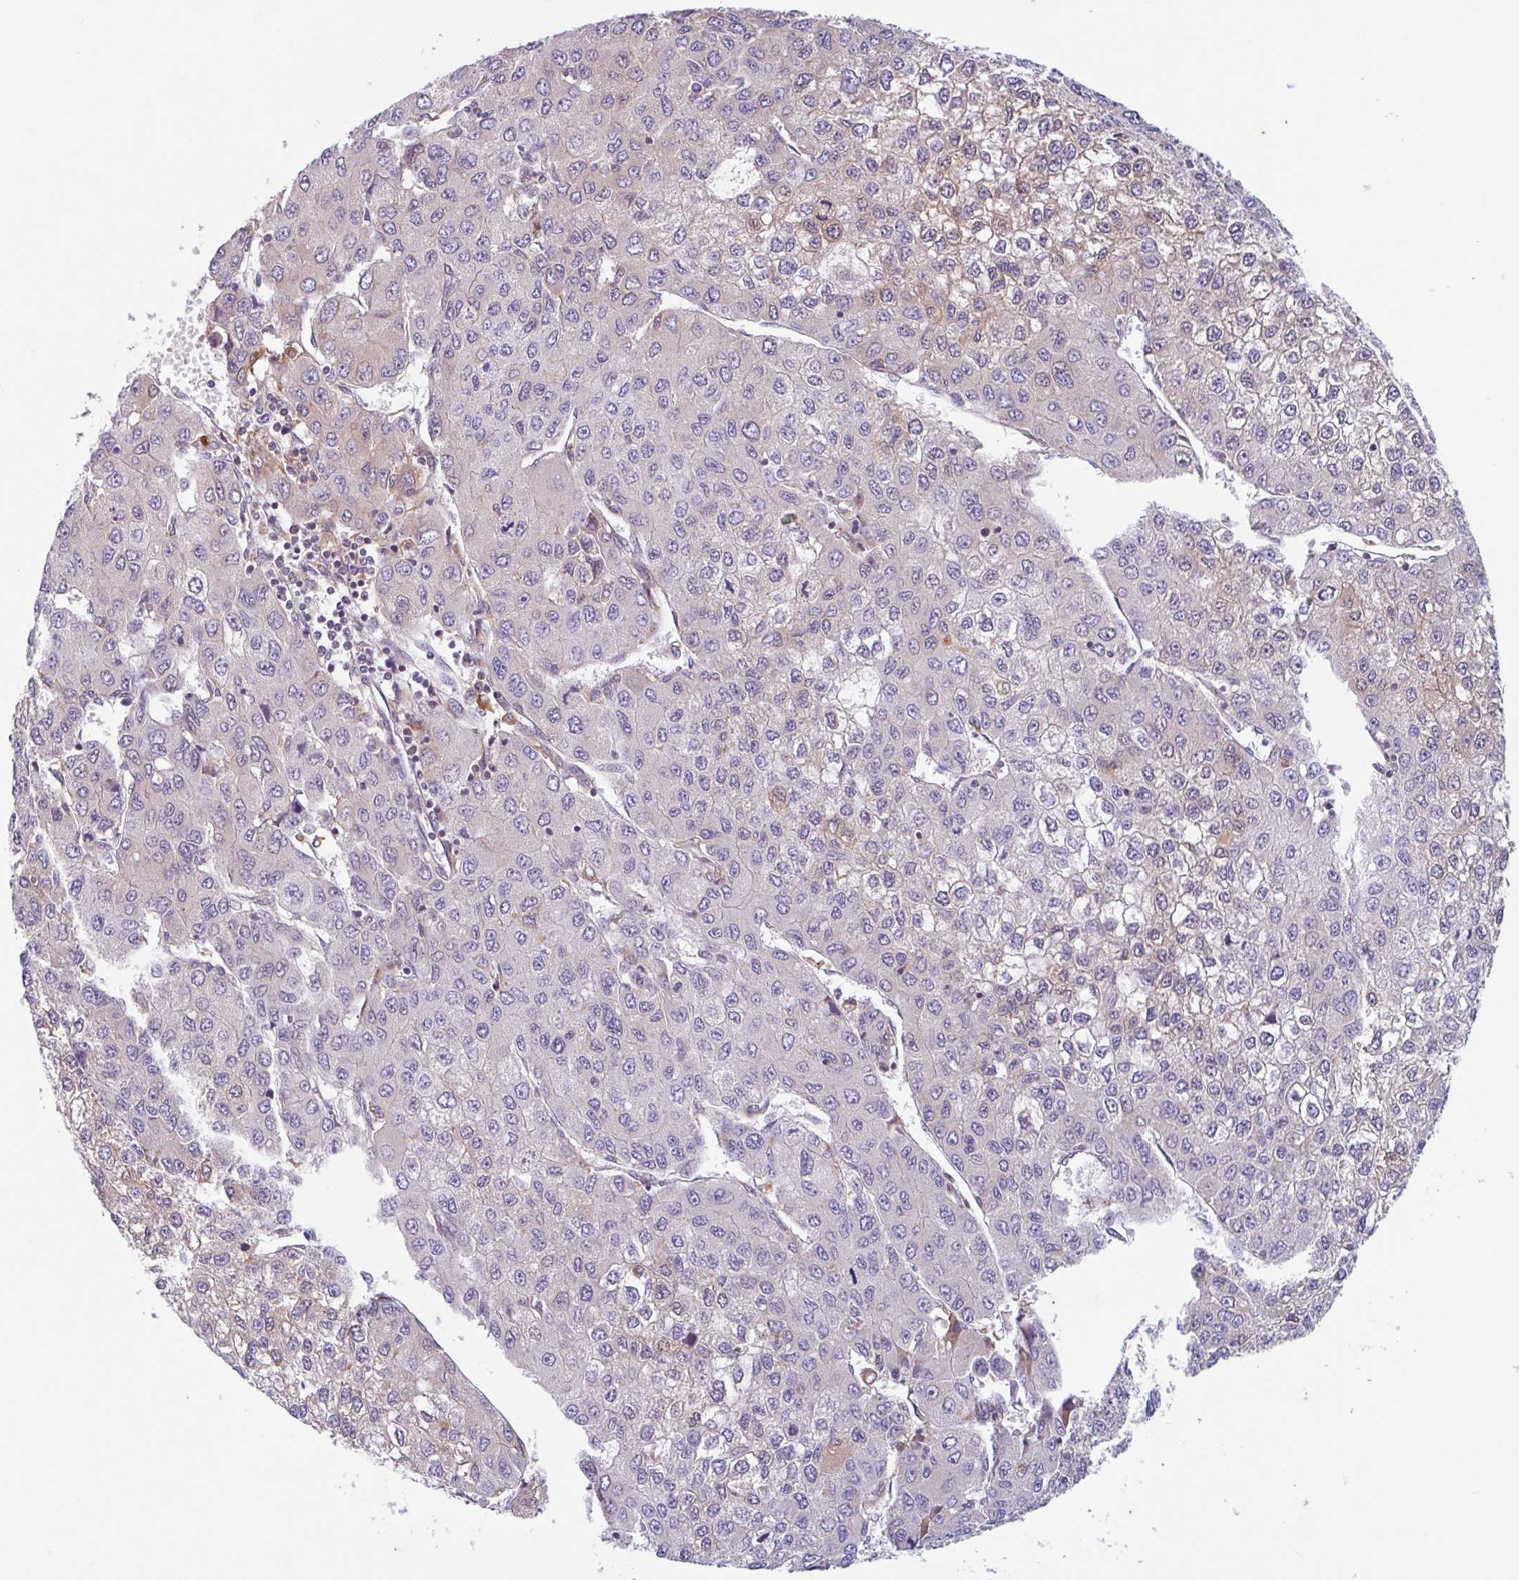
{"staining": {"intensity": "negative", "quantity": "none", "location": "none"}, "tissue": "liver cancer", "cell_type": "Tumor cells", "image_type": "cancer", "snomed": [{"axis": "morphology", "description": "Carcinoma, Hepatocellular, NOS"}, {"axis": "topography", "description": "Liver"}], "caption": "DAB (3,3'-diaminobenzidine) immunohistochemical staining of human liver cancer (hepatocellular carcinoma) reveals no significant expression in tumor cells. (Brightfield microscopy of DAB immunohistochemistry (IHC) at high magnification).", "gene": "RIT1", "patient": {"sex": "female", "age": 66}}